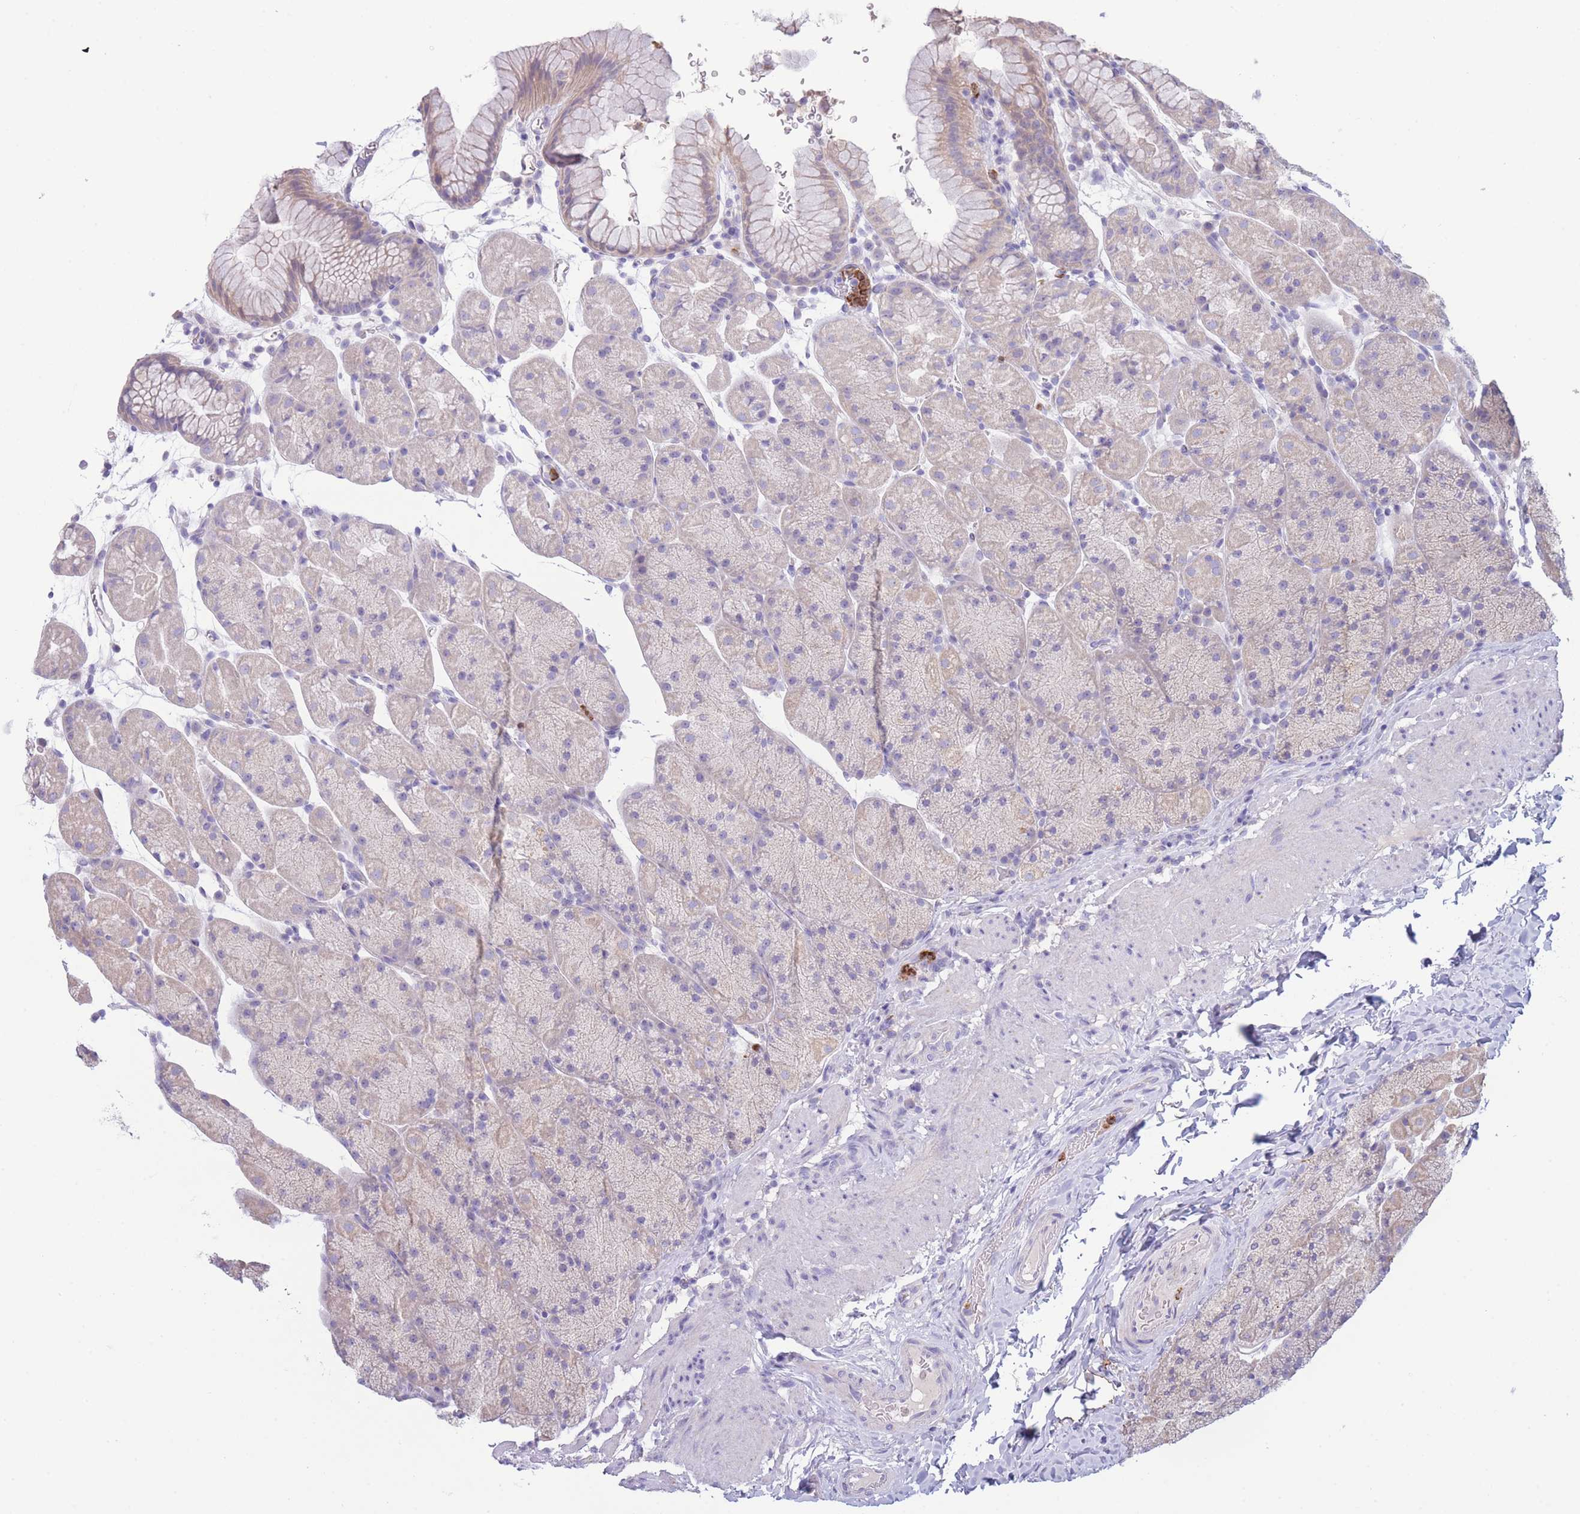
{"staining": {"intensity": "weak", "quantity": "<25%", "location": "cytoplasmic/membranous"}, "tissue": "stomach", "cell_type": "Glandular cells", "image_type": "normal", "snomed": [{"axis": "morphology", "description": "Normal tissue, NOS"}, {"axis": "topography", "description": "Stomach, upper"}, {"axis": "topography", "description": "Stomach, lower"}], "caption": "Stomach stained for a protein using immunohistochemistry (IHC) displays no positivity glandular cells.", "gene": "CENPM", "patient": {"sex": "male", "age": 67}}